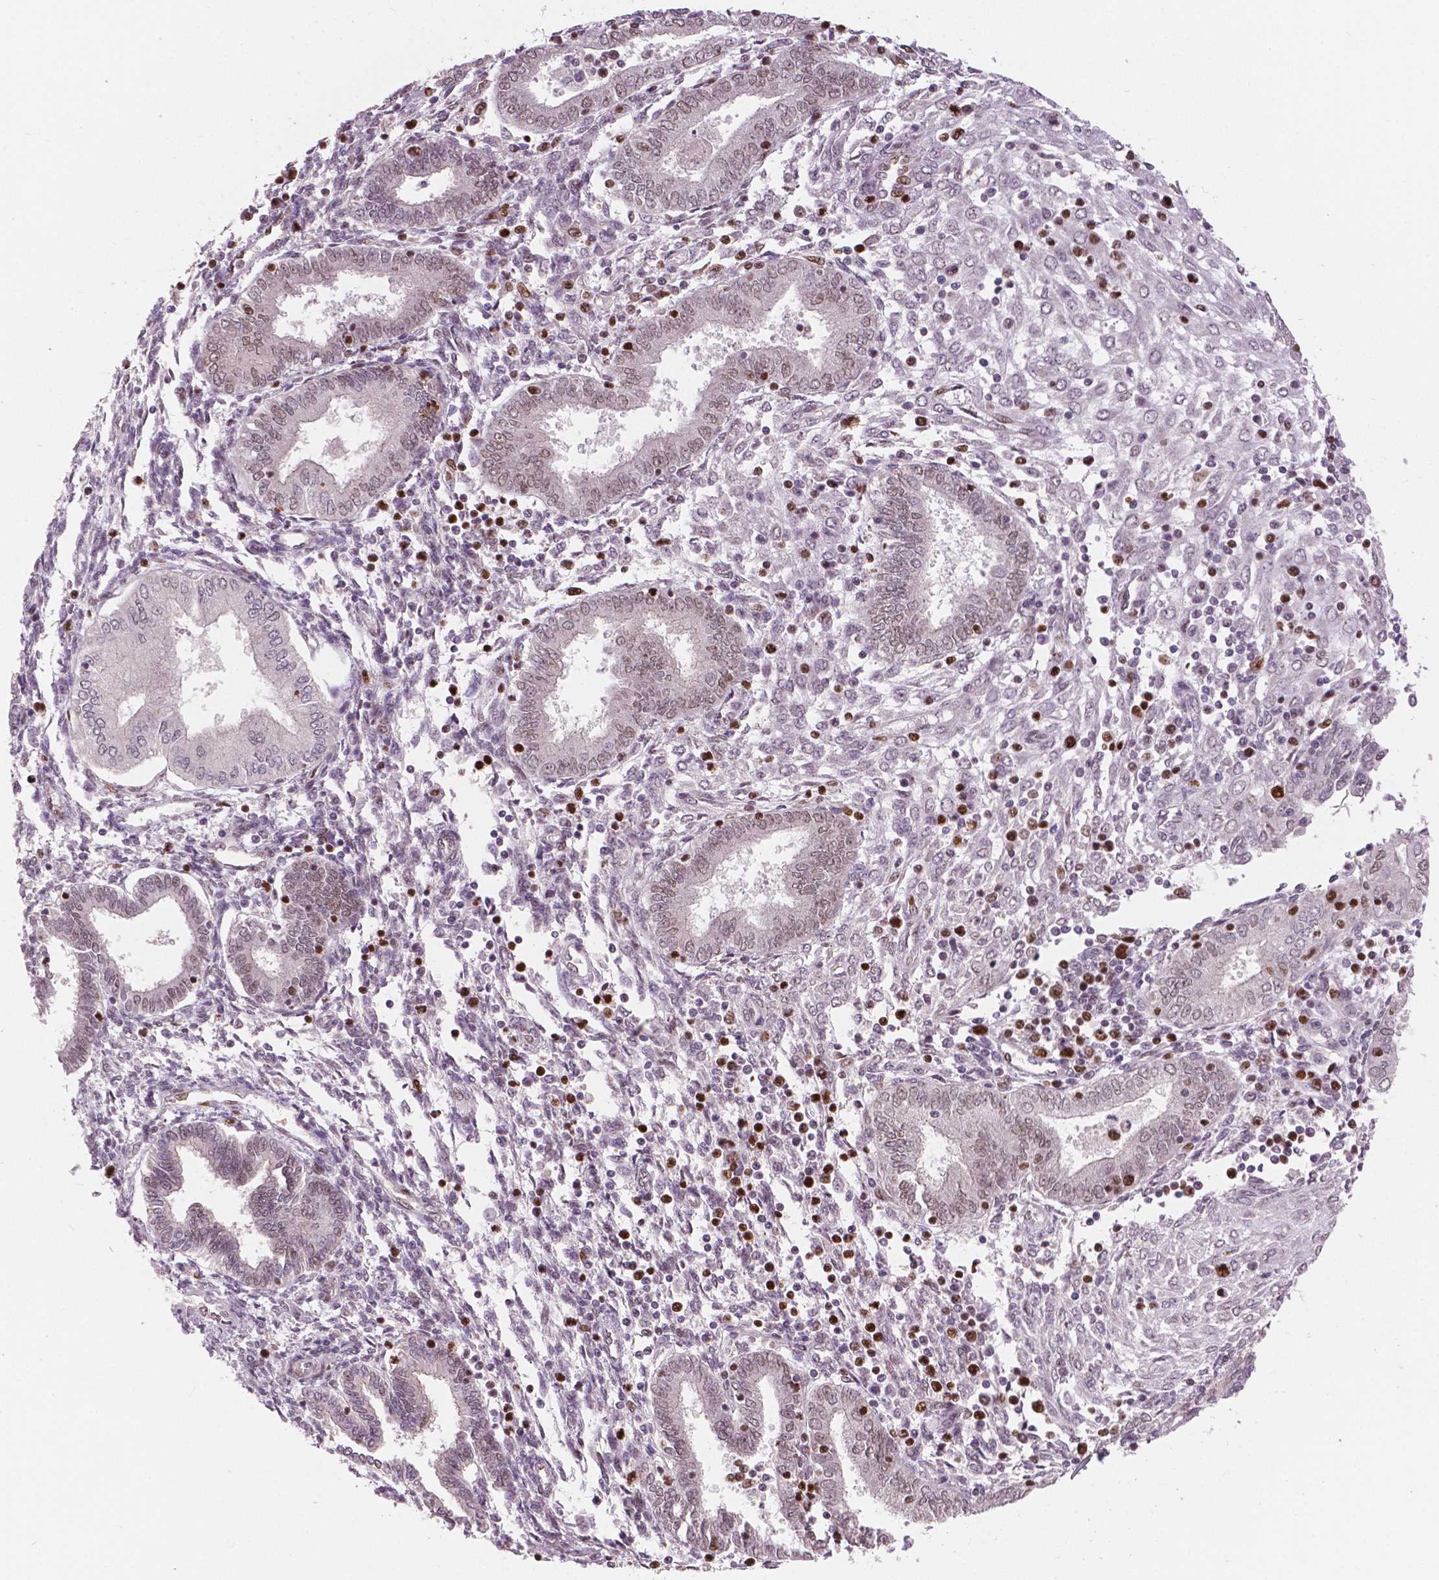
{"staining": {"intensity": "weak", "quantity": "<25%", "location": "nuclear"}, "tissue": "endometrium", "cell_type": "Cells in endometrial stroma", "image_type": "normal", "snomed": [{"axis": "morphology", "description": "Normal tissue, NOS"}, {"axis": "topography", "description": "Endometrium"}], "caption": "An immunohistochemistry (IHC) photomicrograph of unremarkable endometrium is shown. There is no staining in cells in endometrial stroma of endometrium. (DAB immunohistochemistry (IHC) visualized using brightfield microscopy, high magnification).", "gene": "NSD2", "patient": {"sex": "female", "age": 42}}